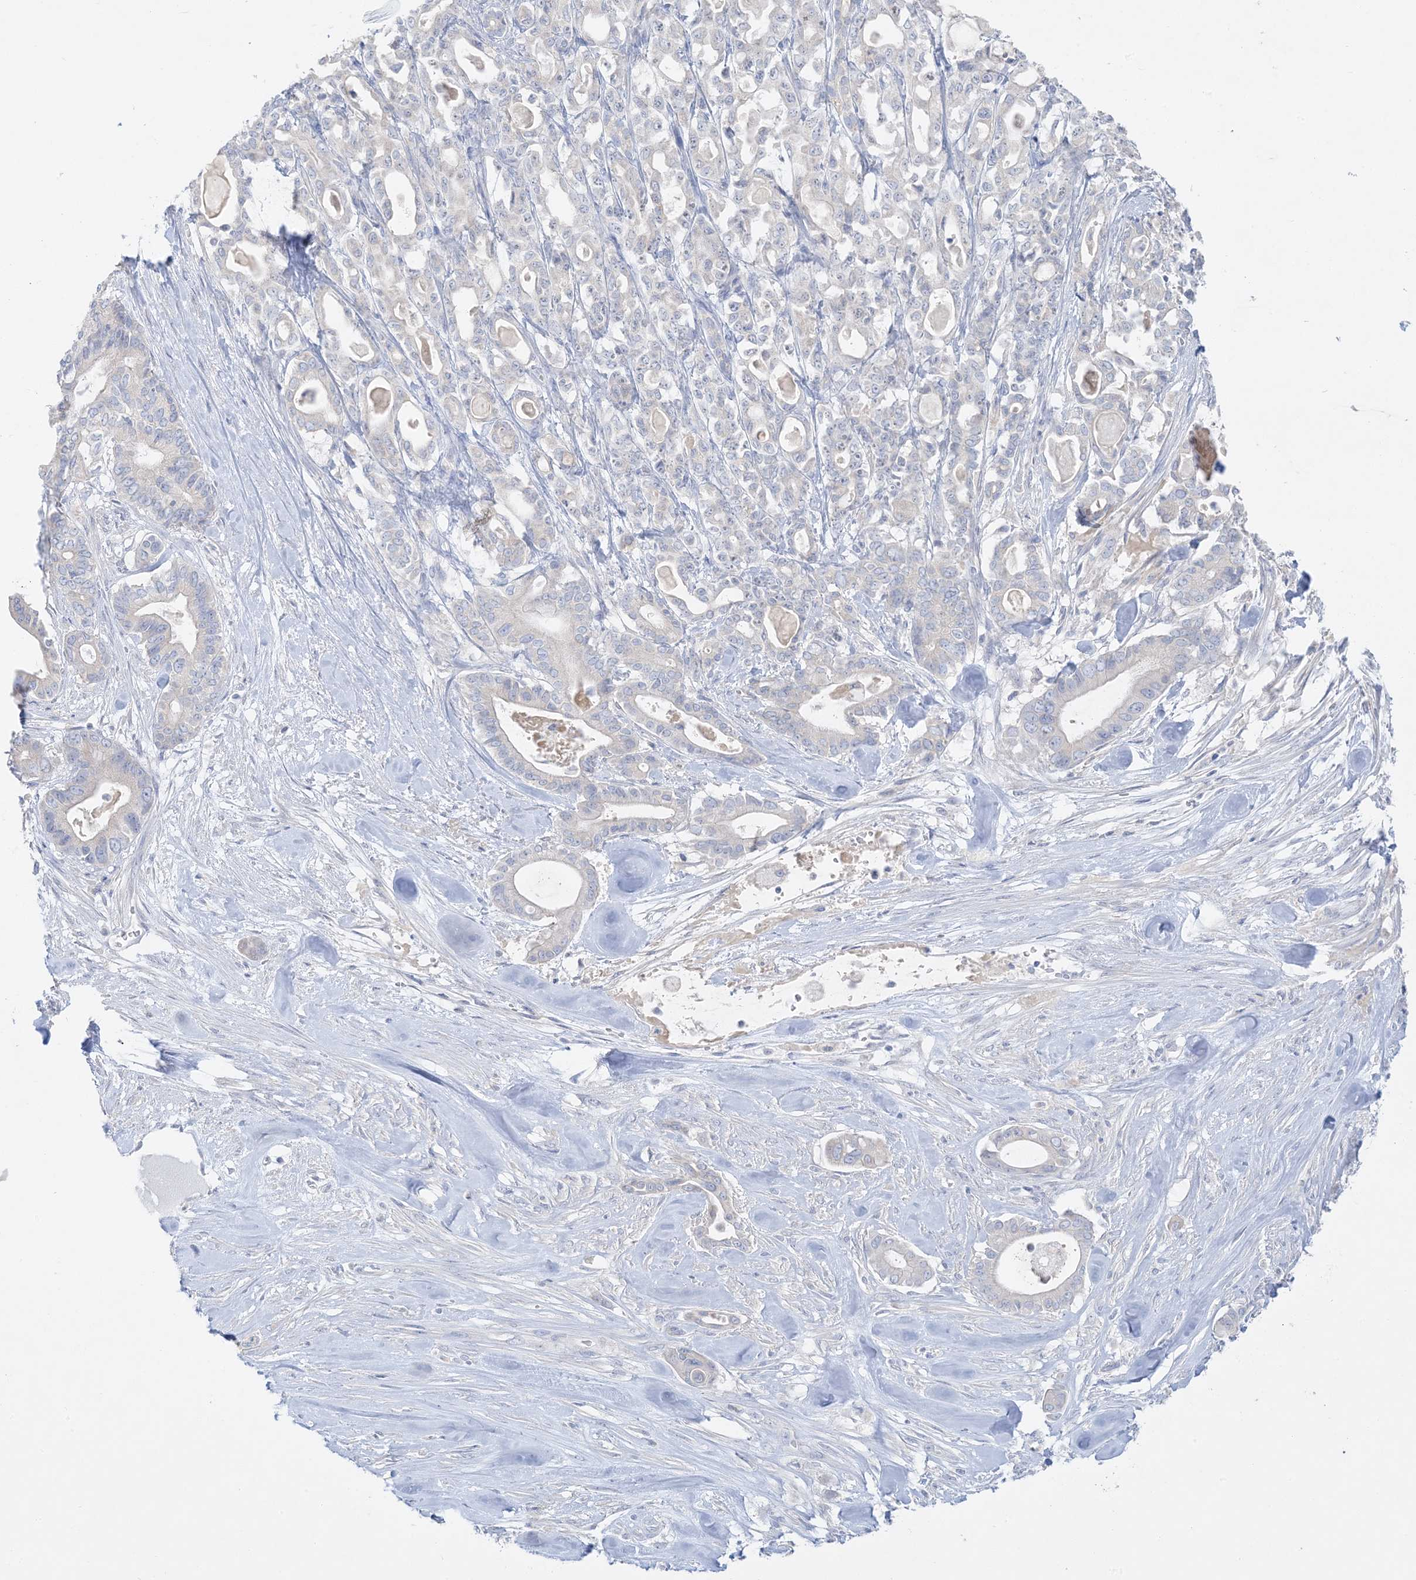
{"staining": {"intensity": "negative", "quantity": "none", "location": "none"}, "tissue": "pancreatic cancer", "cell_type": "Tumor cells", "image_type": "cancer", "snomed": [{"axis": "morphology", "description": "Adenocarcinoma, NOS"}, {"axis": "topography", "description": "Pancreas"}], "caption": "The histopathology image demonstrates no staining of tumor cells in adenocarcinoma (pancreatic). (Stains: DAB (3,3'-diaminobenzidine) IHC with hematoxylin counter stain, Microscopy: brightfield microscopy at high magnification).", "gene": "FAM184A", "patient": {"sex": "male", "age": 63}}